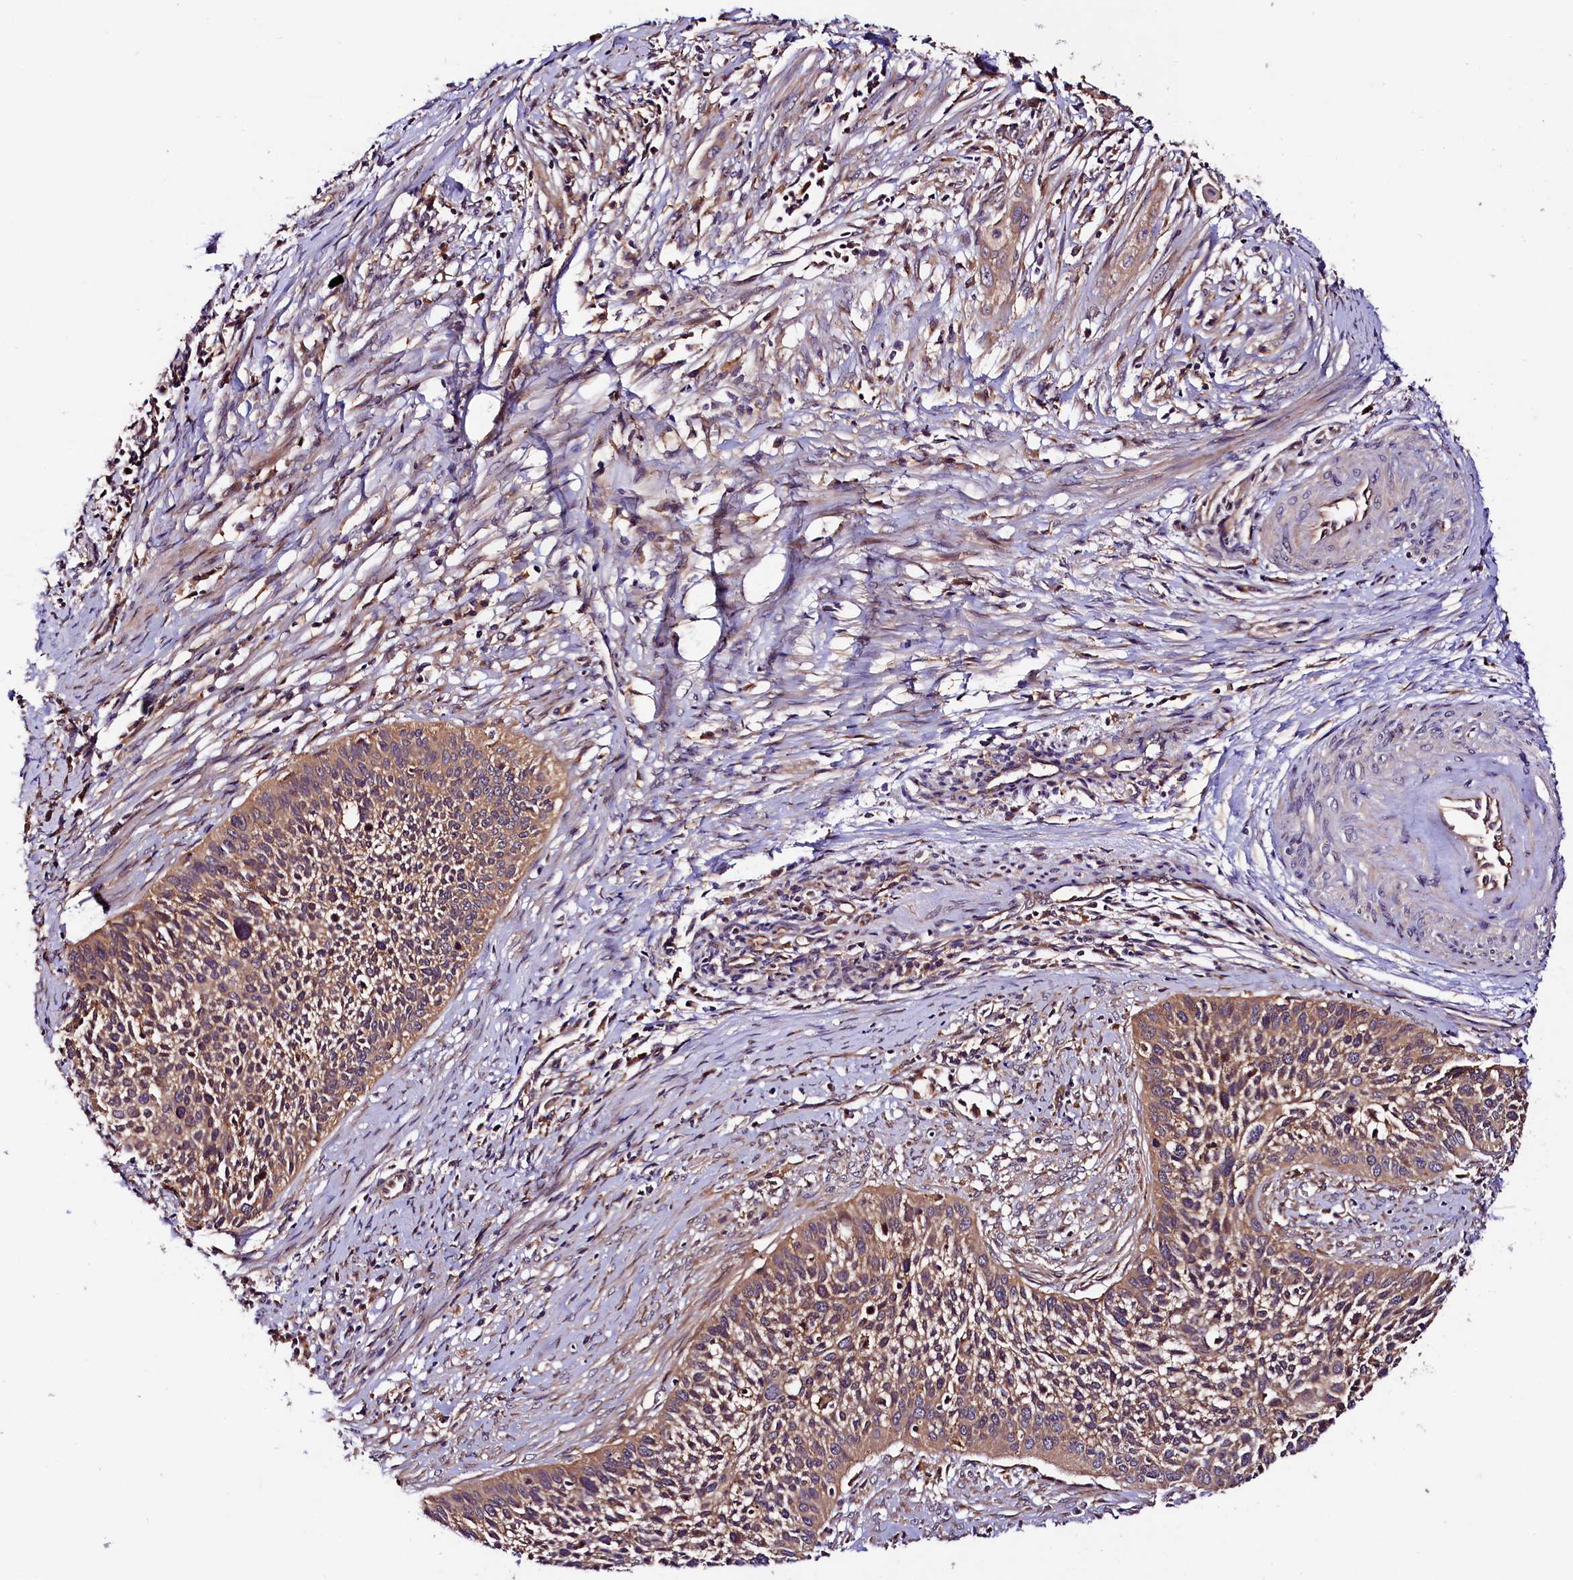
{"staining": {"intensity": "moderate", "quantity": ">75%", "location": "cytoplasmic/membranous"}, "tissue": "cervical cancer", "cell_type": "Tumor cells", "image_type": "cancer", "snomed": [{"axis": "morphology", "description": "Squamous cell carcinoma, NOS"}, {"axis": "topography", "description": "Cervix"}], "caption": "Cervical cancer (squamous cell carcinoma) stained with a protein marker demonstrates moderate staining in tumor cells.", "gene": "VPS35", "patient": {"sex": "female", "age": 34}}